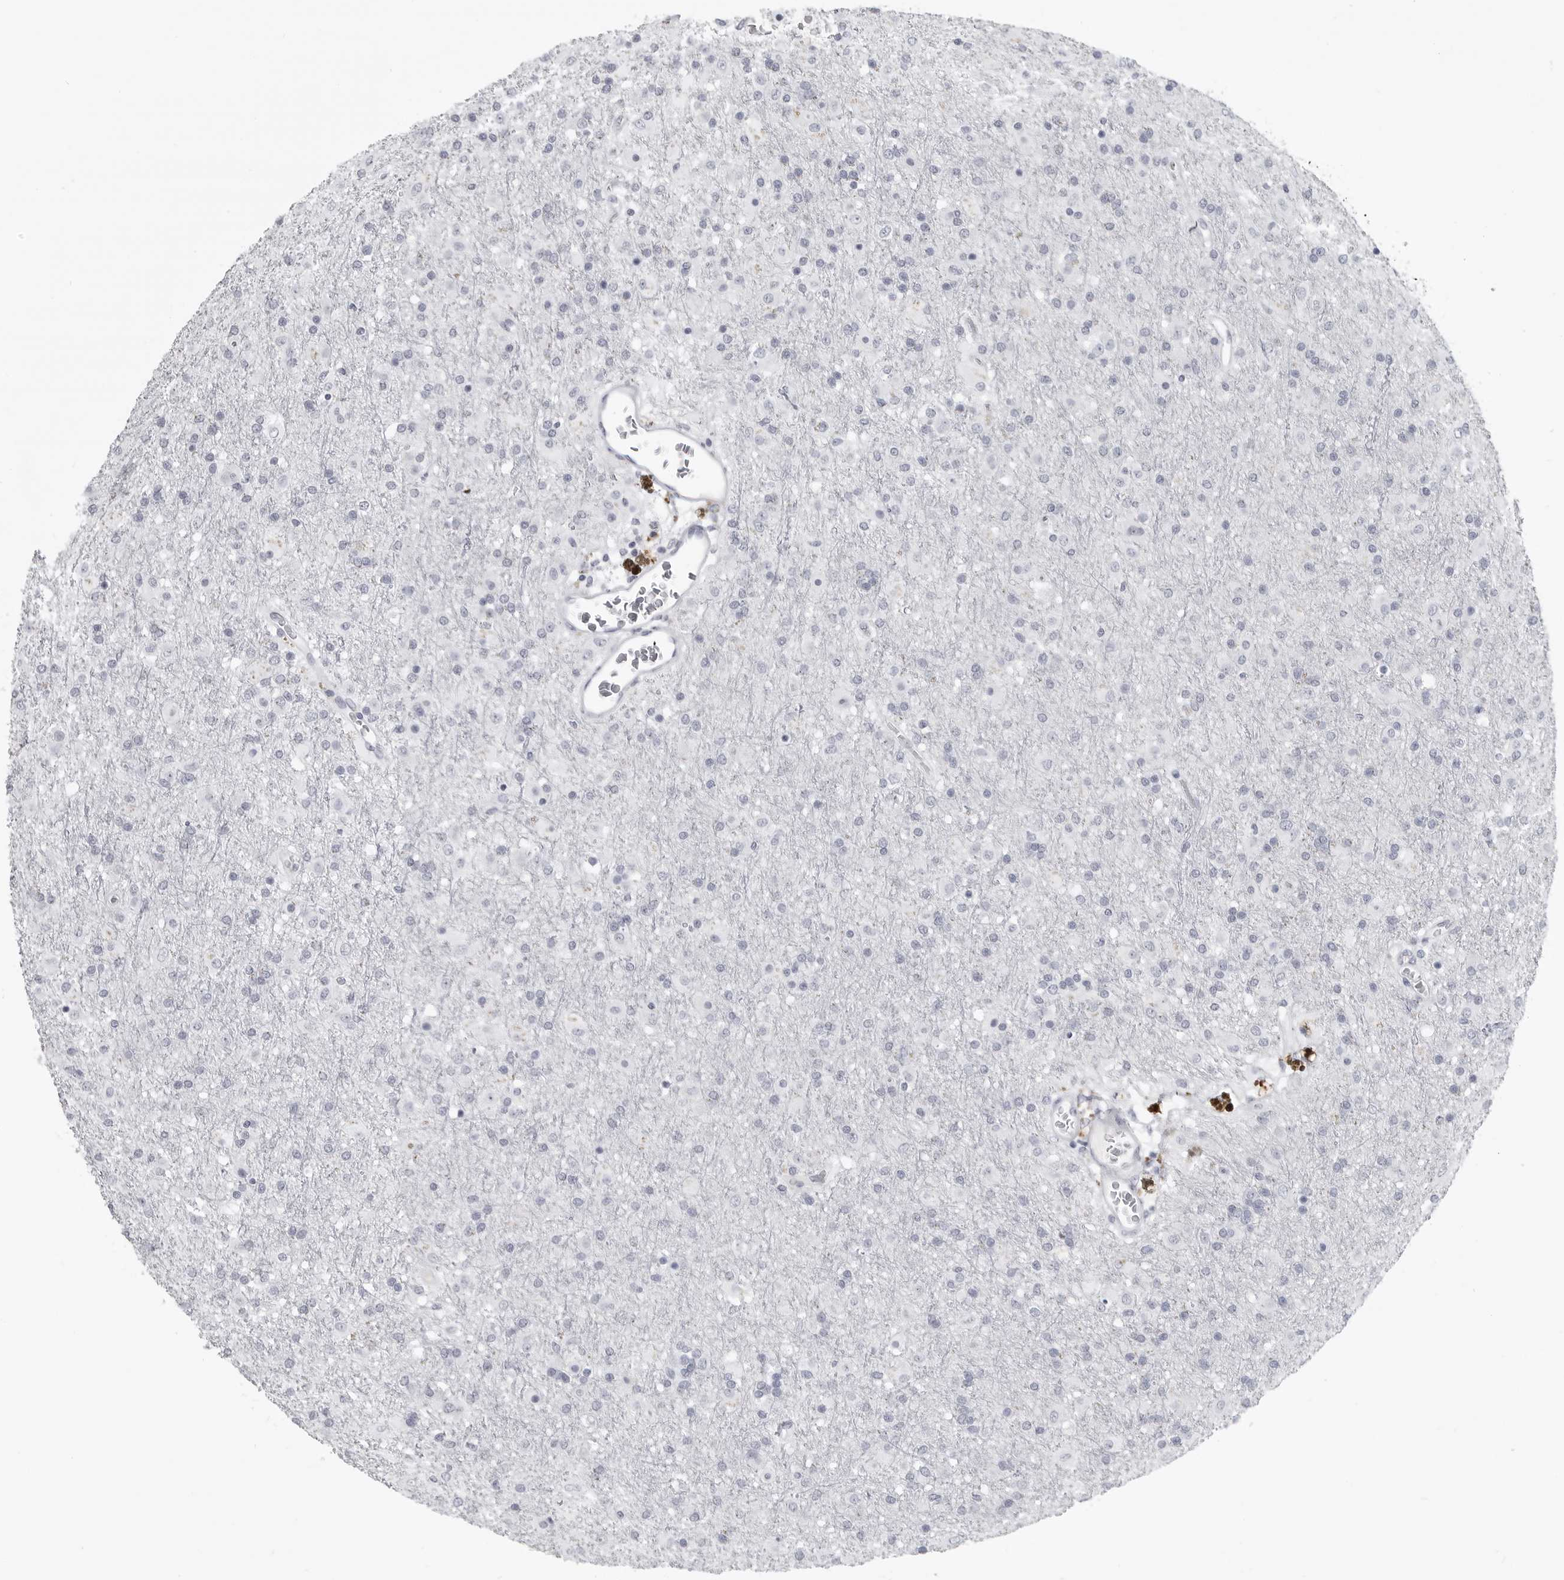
{"staining": {"intensity": "negative", "quantity": "none", "location": "none"}, "tissue": "glioma", "cell_type": "Tumor cells", "image_type": "cancer", "snomed": [{"axis": "morphology", "description": "Glioma, malignant, Low grade"}, {"axis": "topography", "description": "Brain"}], "caption": "Tumor cells are negative for protein expression in human glioma.", "gene": "LY6D", "patient": {"sex": "male", "age": 65}}